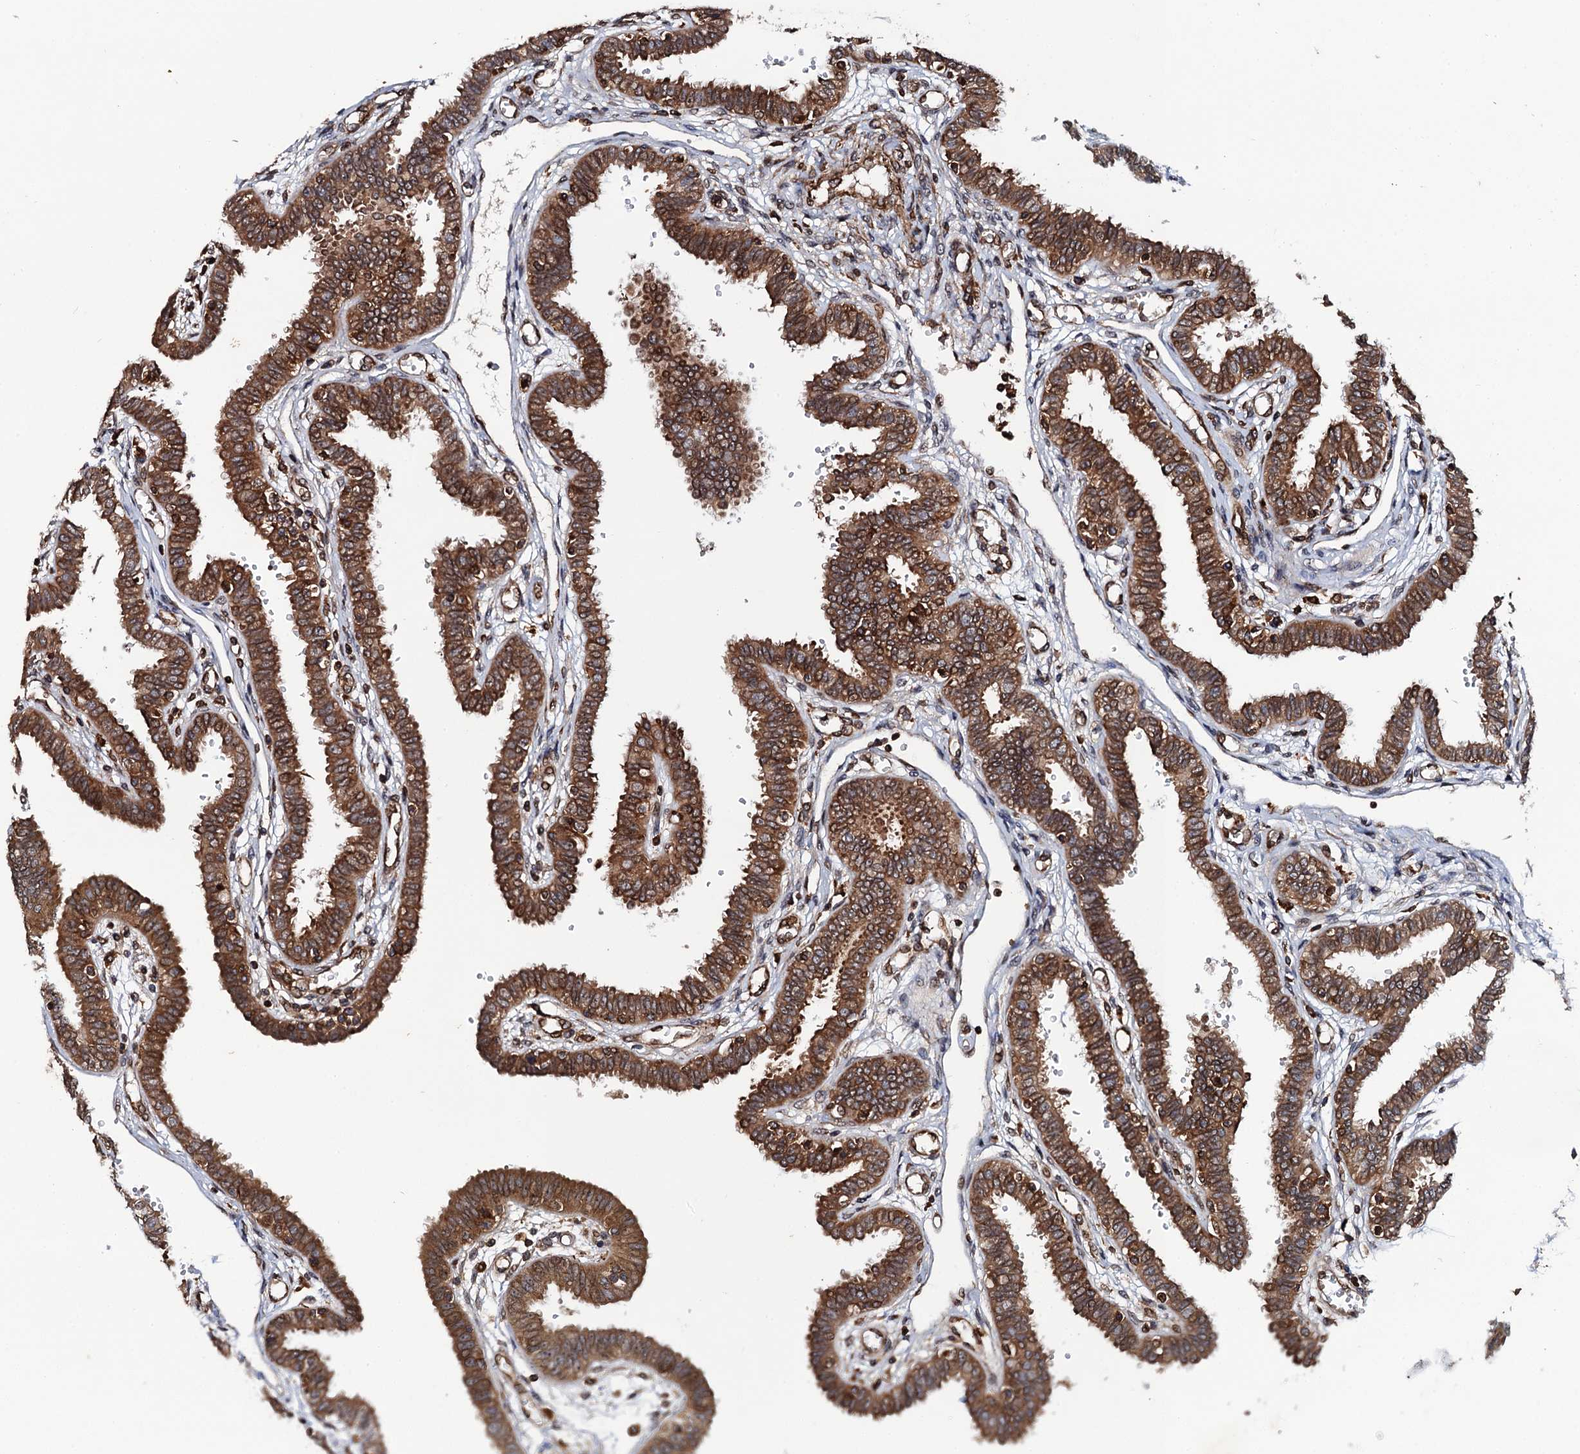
{"staining": {"intensity": "strong", "quantity": ">75%", "location": "cytoplasmic/membranous"}, "tissue": "fallopian tube", "cell_type": "Glandular cells", "image_type": "normal", "snomed": [{"axis": "morphology", "description": "Normal tissue, NOS"}, {"axis": "topography", "description": "Fallopian tube"}], "caption": "Protein staining shows strong cytoplasmic/membranous positivity in about >75% of glandular cells in unremarkable fallopian tube.", "gene": "BORA", "patient": {"sex": "female", "age": 32}}